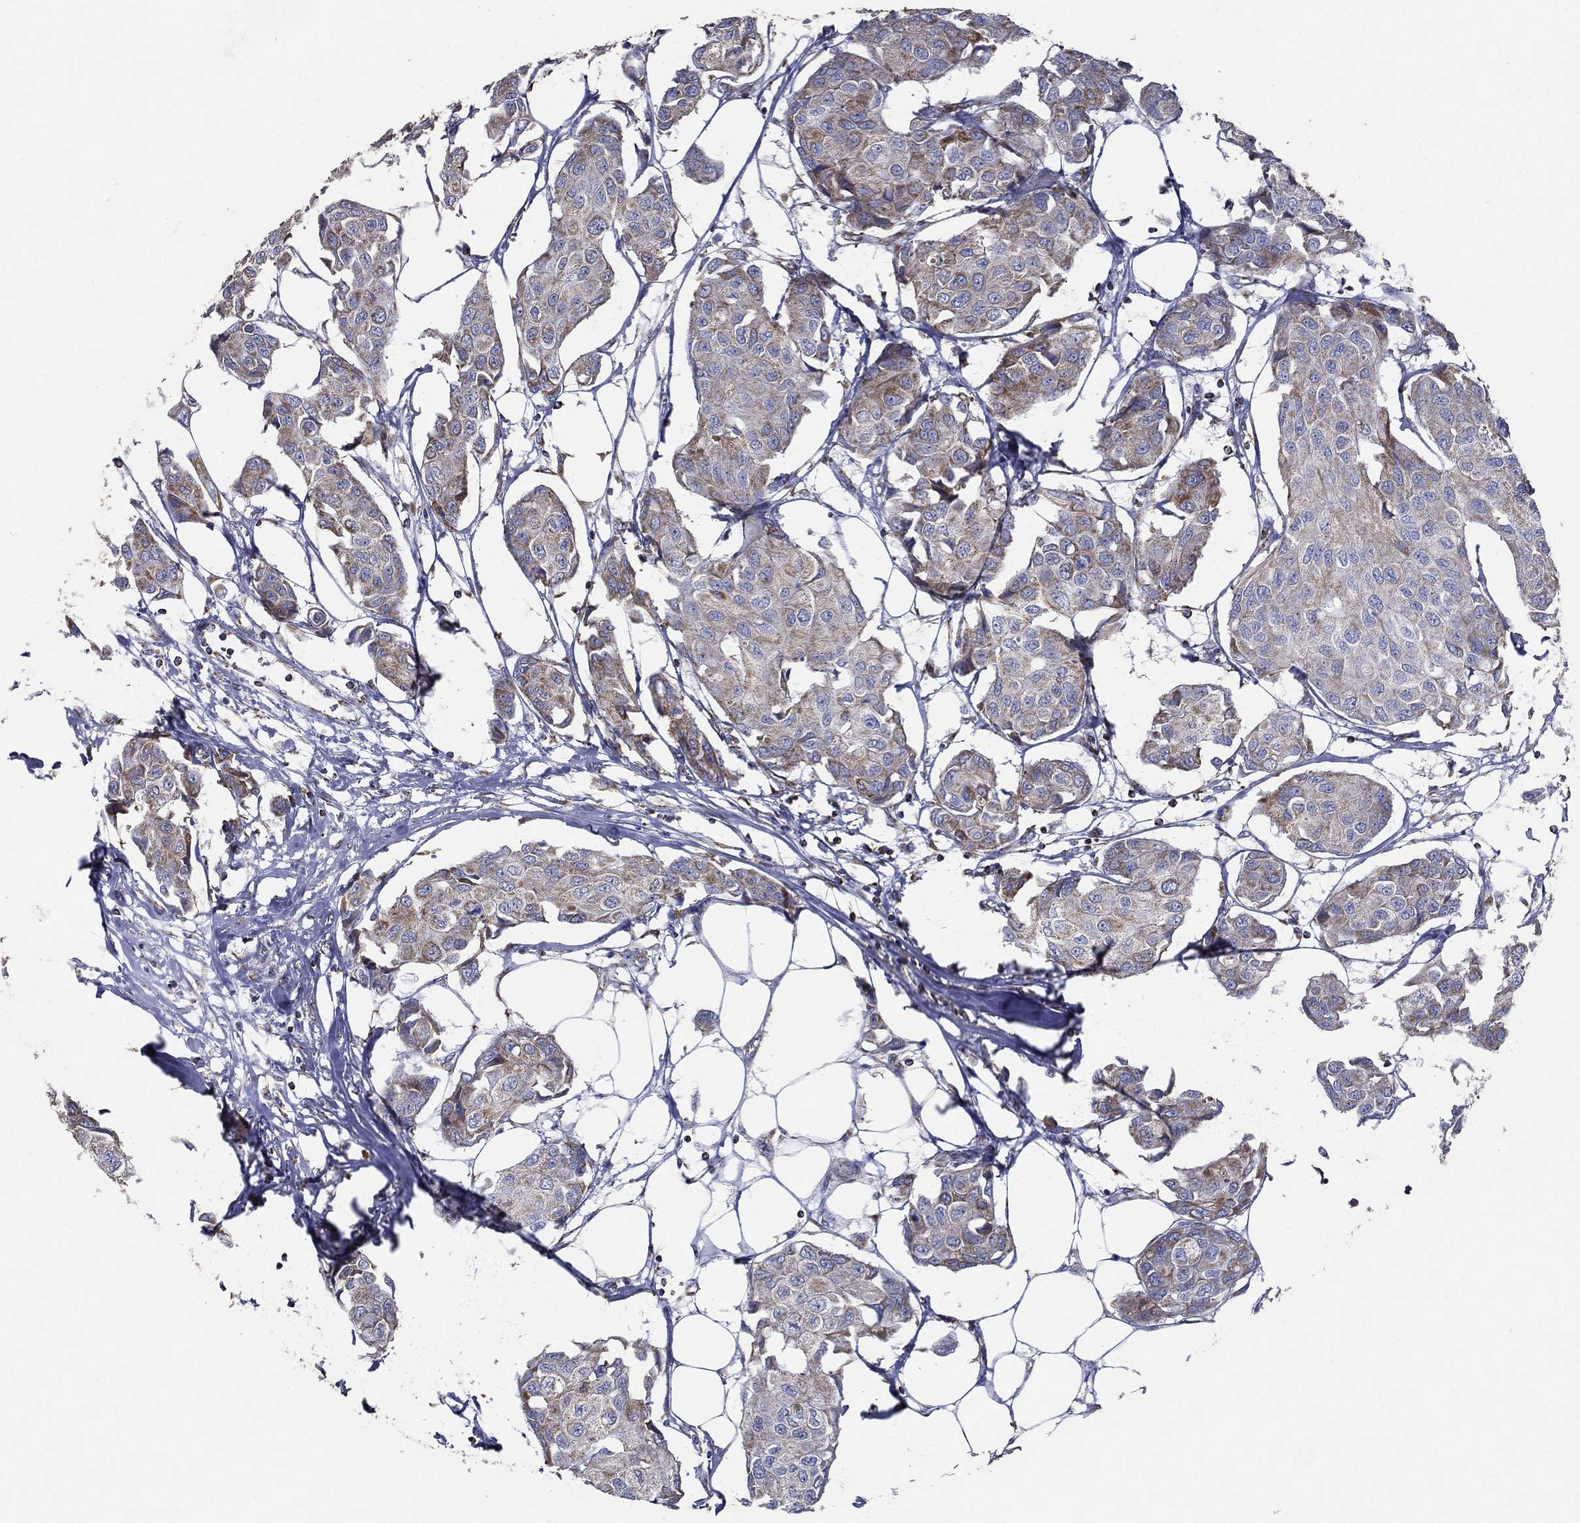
{"staining": {"intensity": "weak", "quantity": "25%-75%", "location": "cytoplasmic/membranous"}, "tissue": "breast cancer", "cell_type": "Tumor cells", "image_type": "cancer", "snomed": [{"axis": "morphology", "description": "Duct carcinoma"}, {"axis": "topography", "description": "Breast"}], "caption": "Breast cancer stained with a brown dye exhibits weak cytoplasmic/membranous positive expression in approximately 25%-75% of tumor cells.", "gene": "SFXN1", "patient": {"sex": "female", "age": 80}}